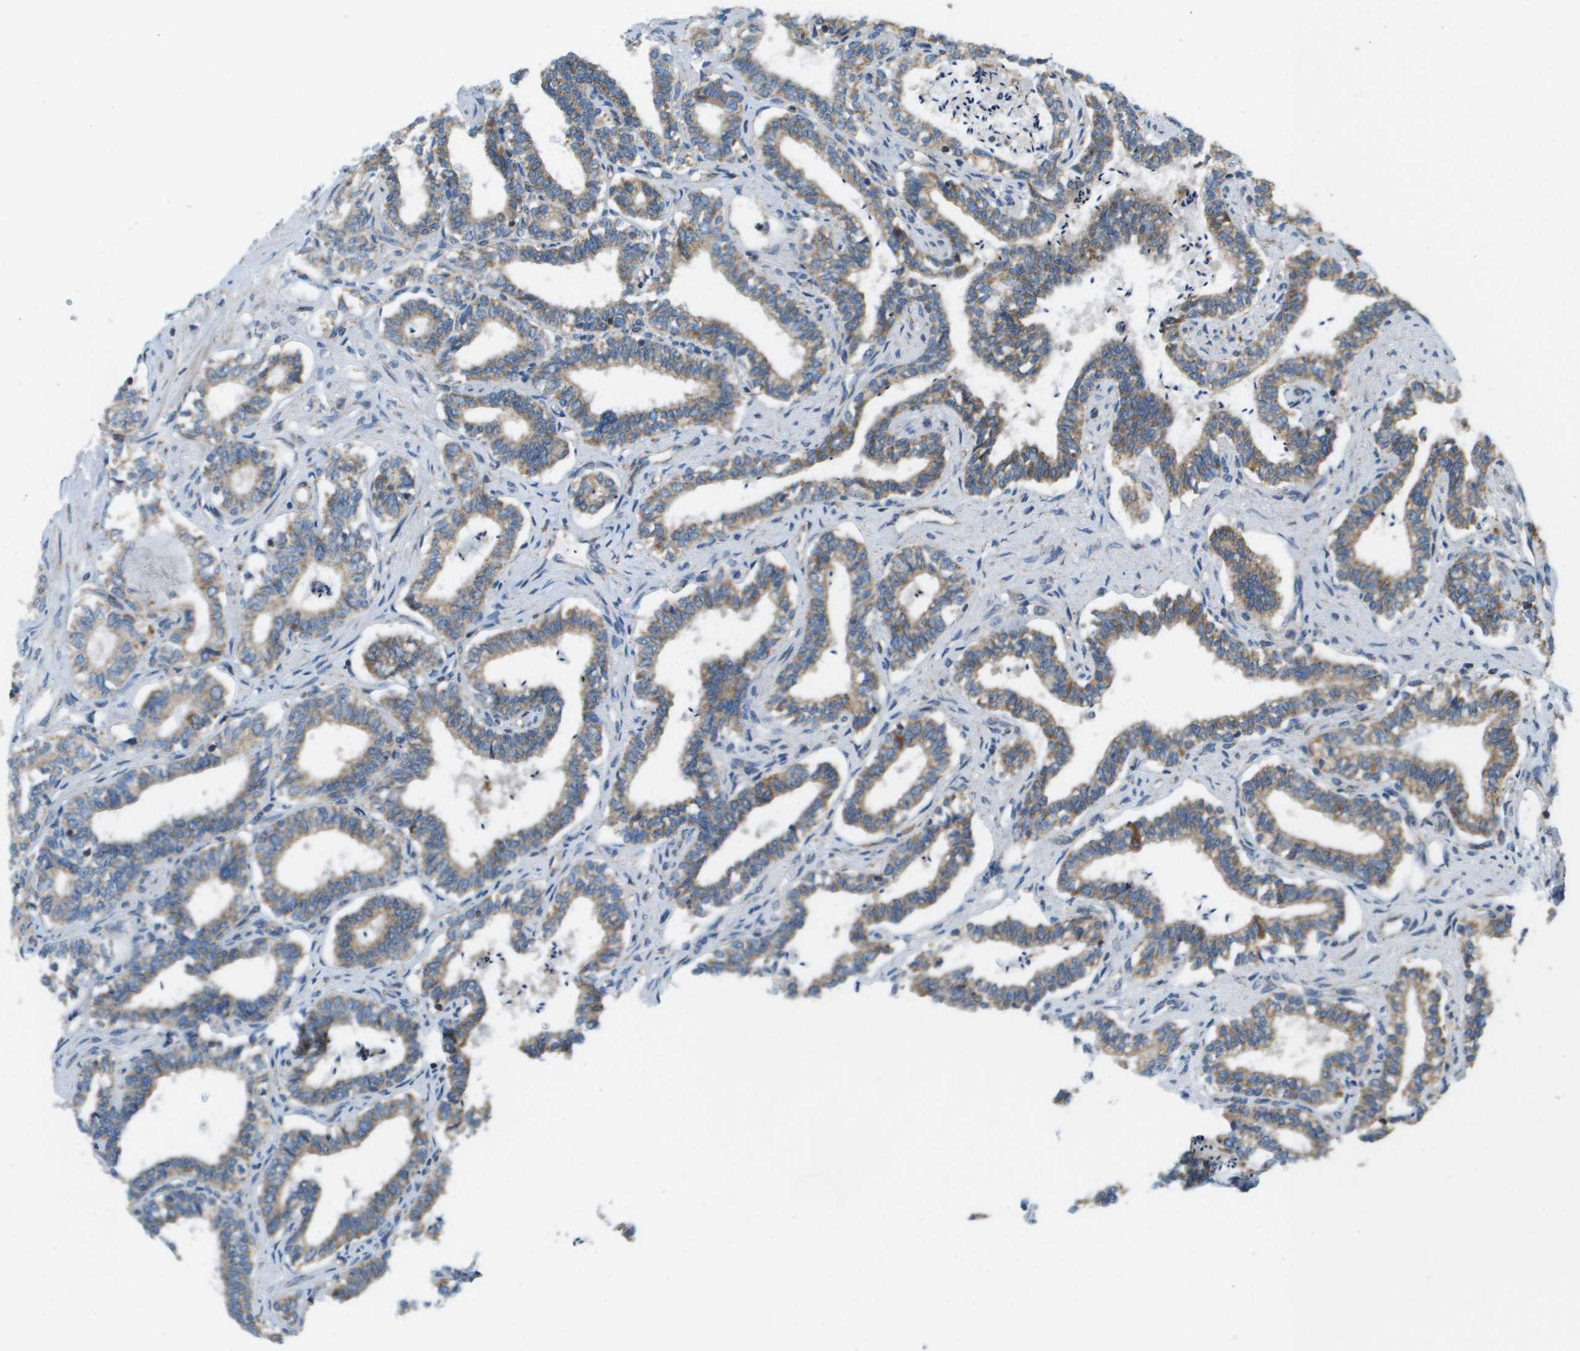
{"staining": {"intensity": "moderate", "quantity": ">75%", "location": "cytoplasmic/membranous"}, "tissue": "seminal vesicle", "cell_type": "Glandular cells", "image_type": "normal", "snomed": [{"axis": "morphology", "description": "Normal tissue, NOS"}, {"axis": "morphology", "description": "Adenocarcinoma, High grade"}, {"axis": "topography", "description": "Prostate"}, {"axis": "topography", "description": "Seminal veicle"}], "caption": "DAB (3,3'-diaminobenzidine) immunohistochemical staining of benign seminal vesicle shows moderate cytoplasmic/membranous protein positivity in about >75% of glandular cells.", "gene": "TAOK3", "patient": {"sex": "male", "age": 55}}